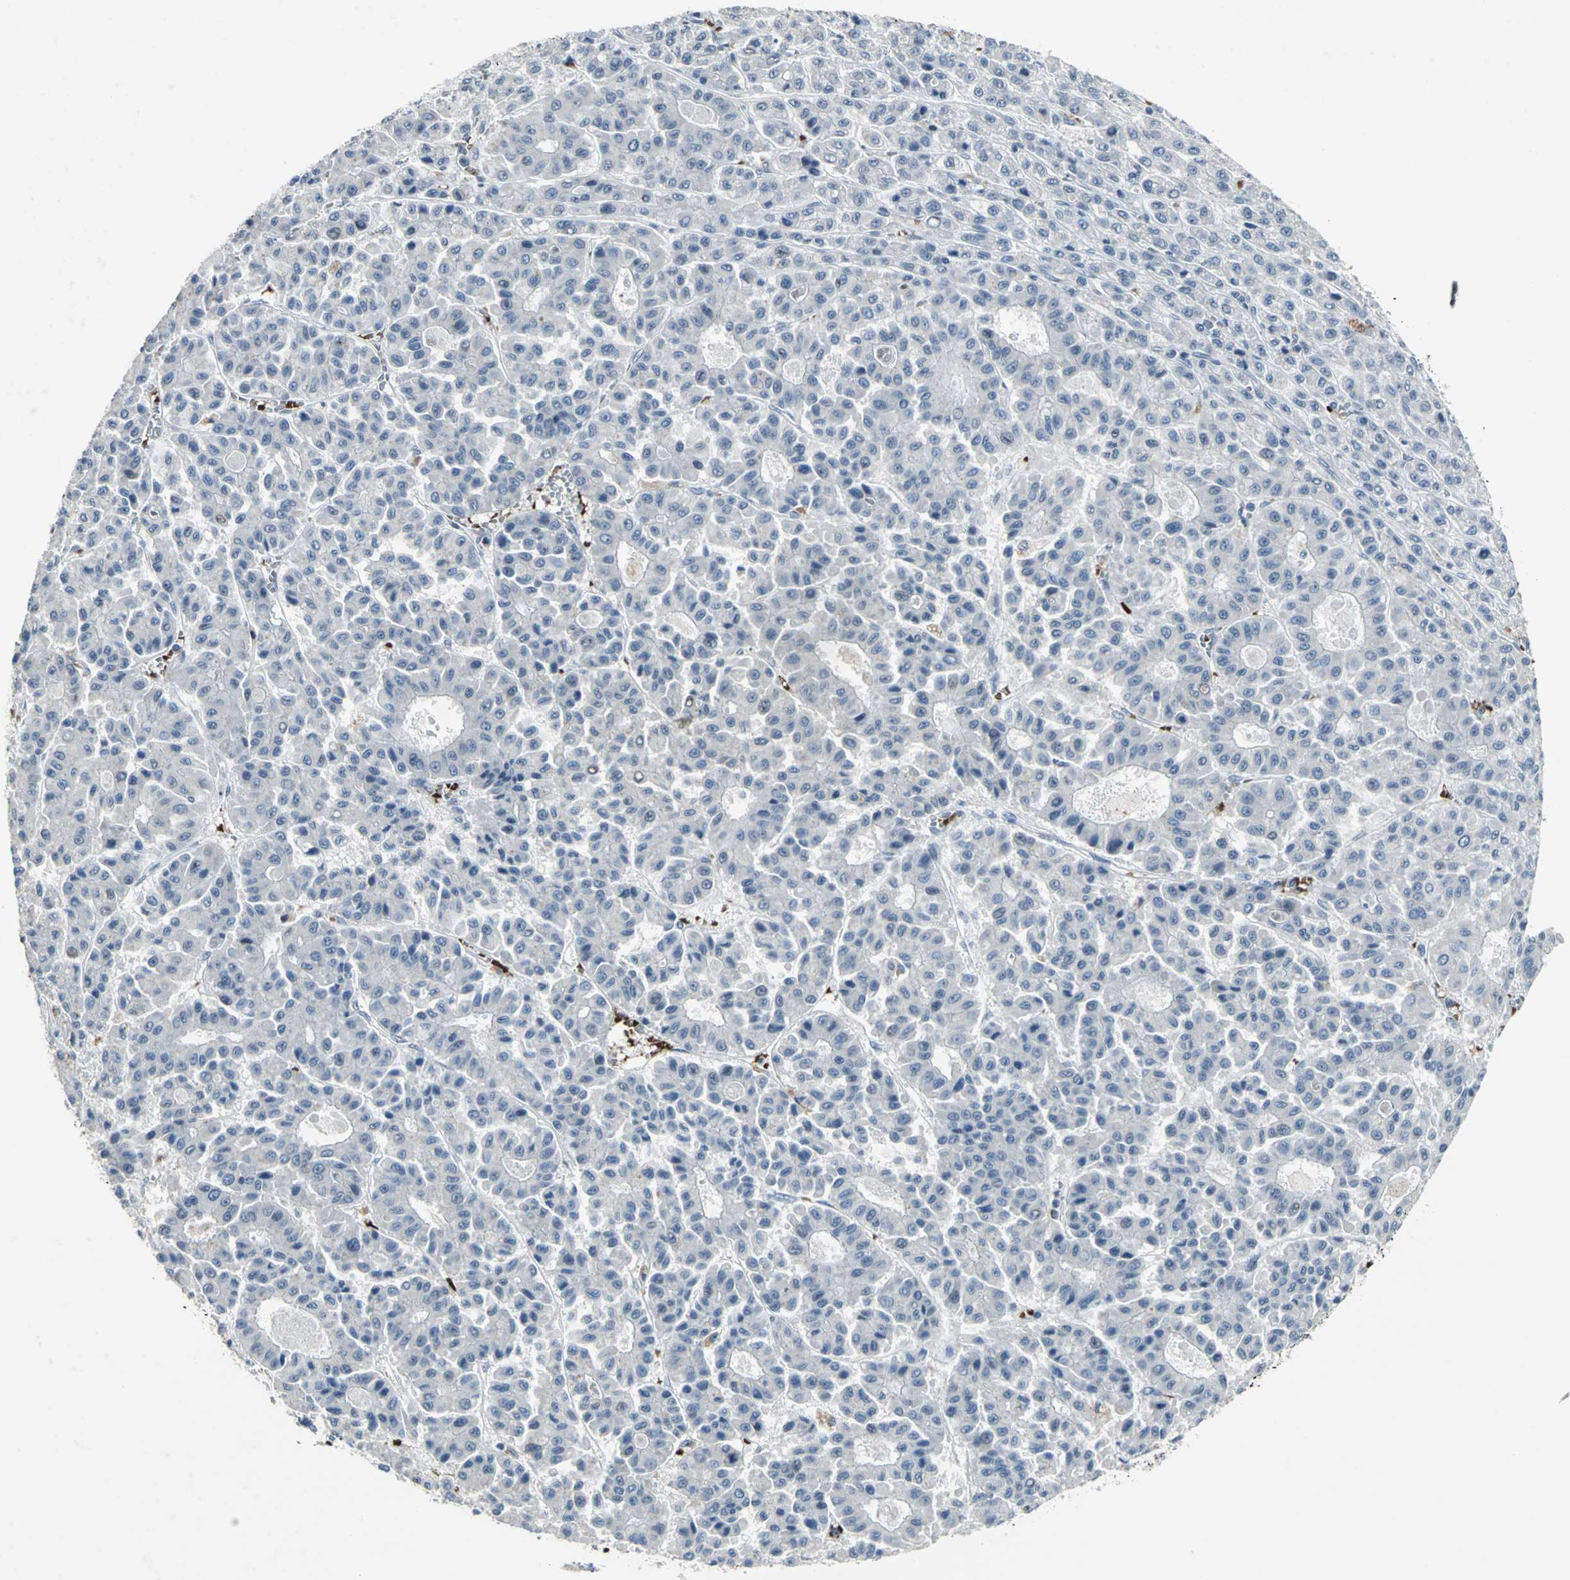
{"staining": {"intensity": "weak", "quantity": "<25%", "location": "nuclear"}, "tissue": "liver cancer", "cell_type": "Tumor cells", "image_type": "cancer", "snomed": [{"axis": "morphology", "description": "Carcinoma, Hepatocellular, NOS"}, {"axis": "topography", "description": "Liver"}], "caption": "High power microscopy histopathology image of an IHC micrograph of liver cancer (hepatocellular carcinoma), revealing no significant staining in tumor cells. (DAB (3,3'-diaminobenzidine) immunohistochemistry (IHC) with hematoxylin counter stain).", "gene": "GLI3", "patient": {"sex": "male", "age": 70}}